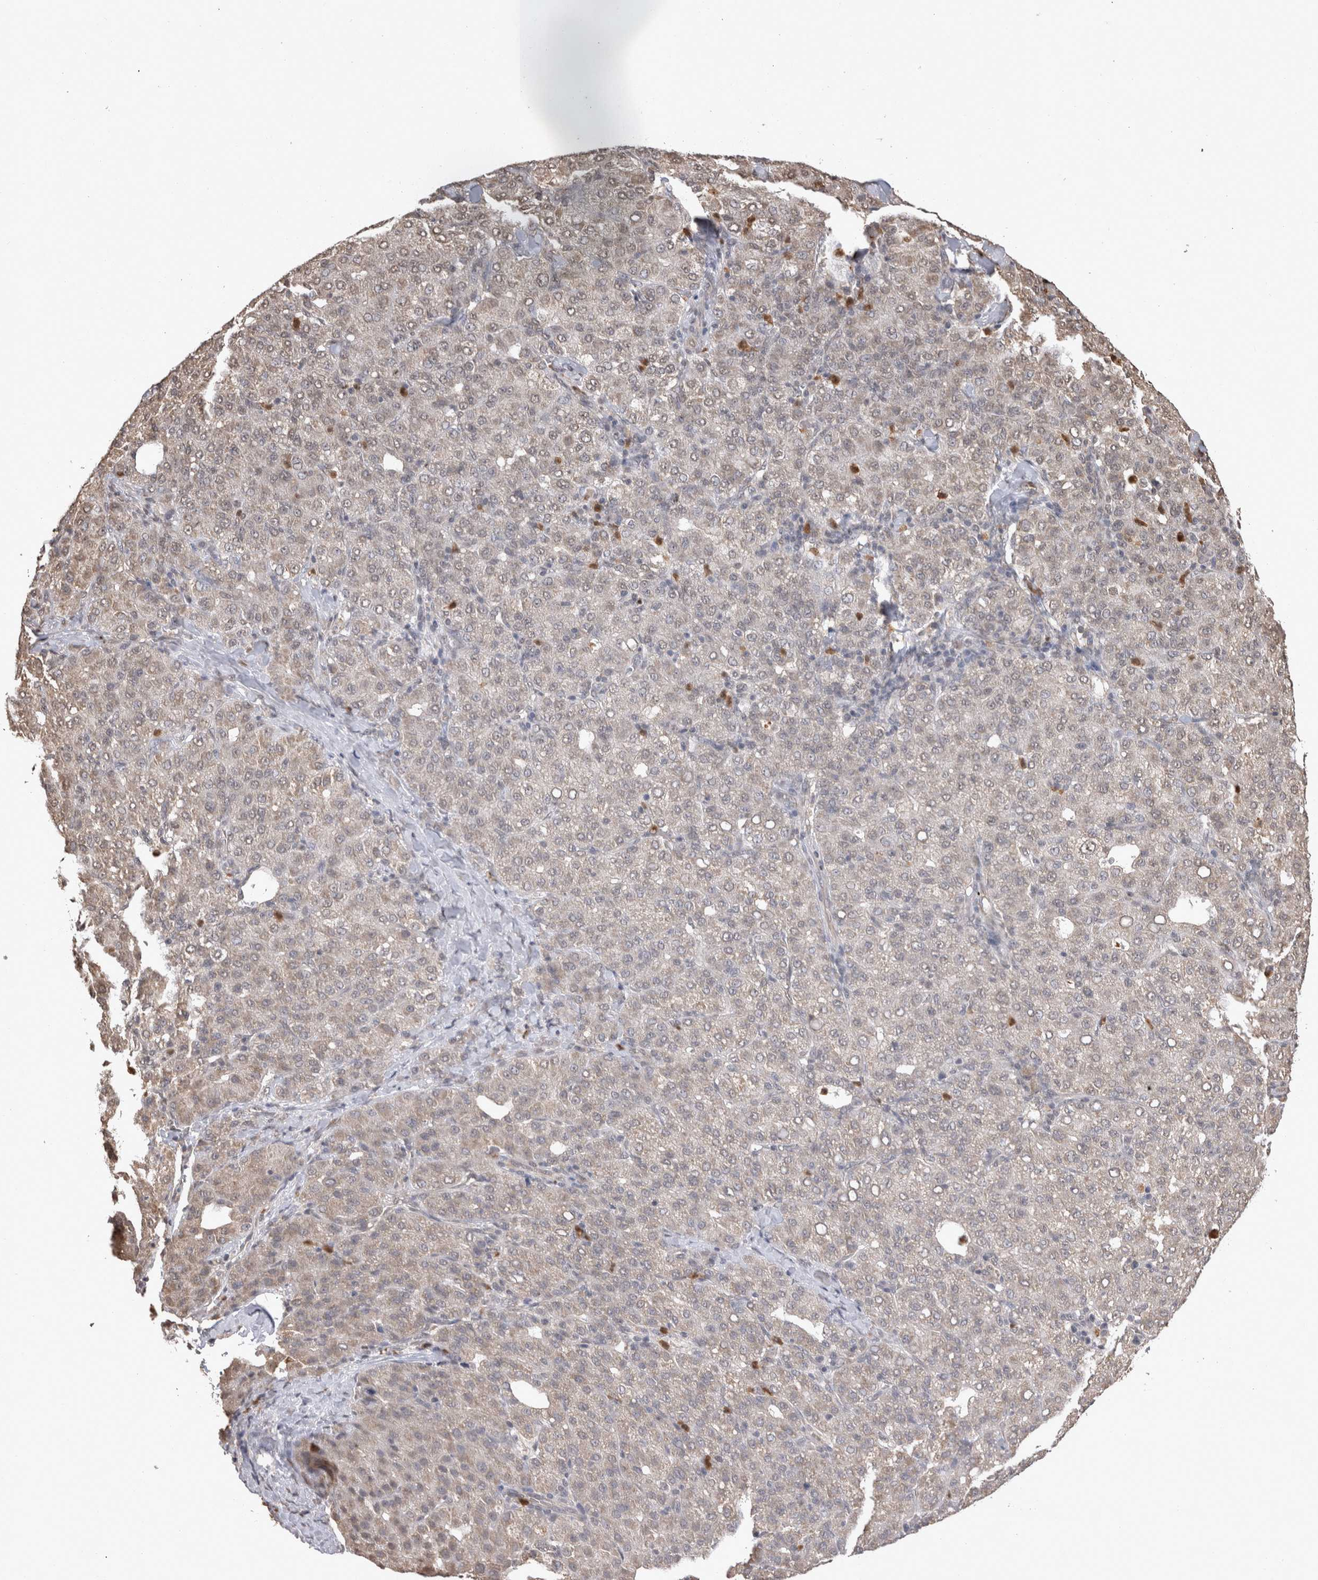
{"staining": {"intensity": "negative", "quantity": "none", "location": "none"}, "tissue": "liver cancer", "cell_type": "Tumor cells", "image_type": "cancer", "snomed": [{"axis": "morphology", "description": "Carcinoma, Hepatocellular, NOS"}, {"axis": "topography", "description": "Liver"}], "caption": "An IHC histopathology image of liver cancer is shown. There is no staining in tumor cells of liver cancer.", "gene": "PAK4", "patient": {"sex": "male", "age": 65}}